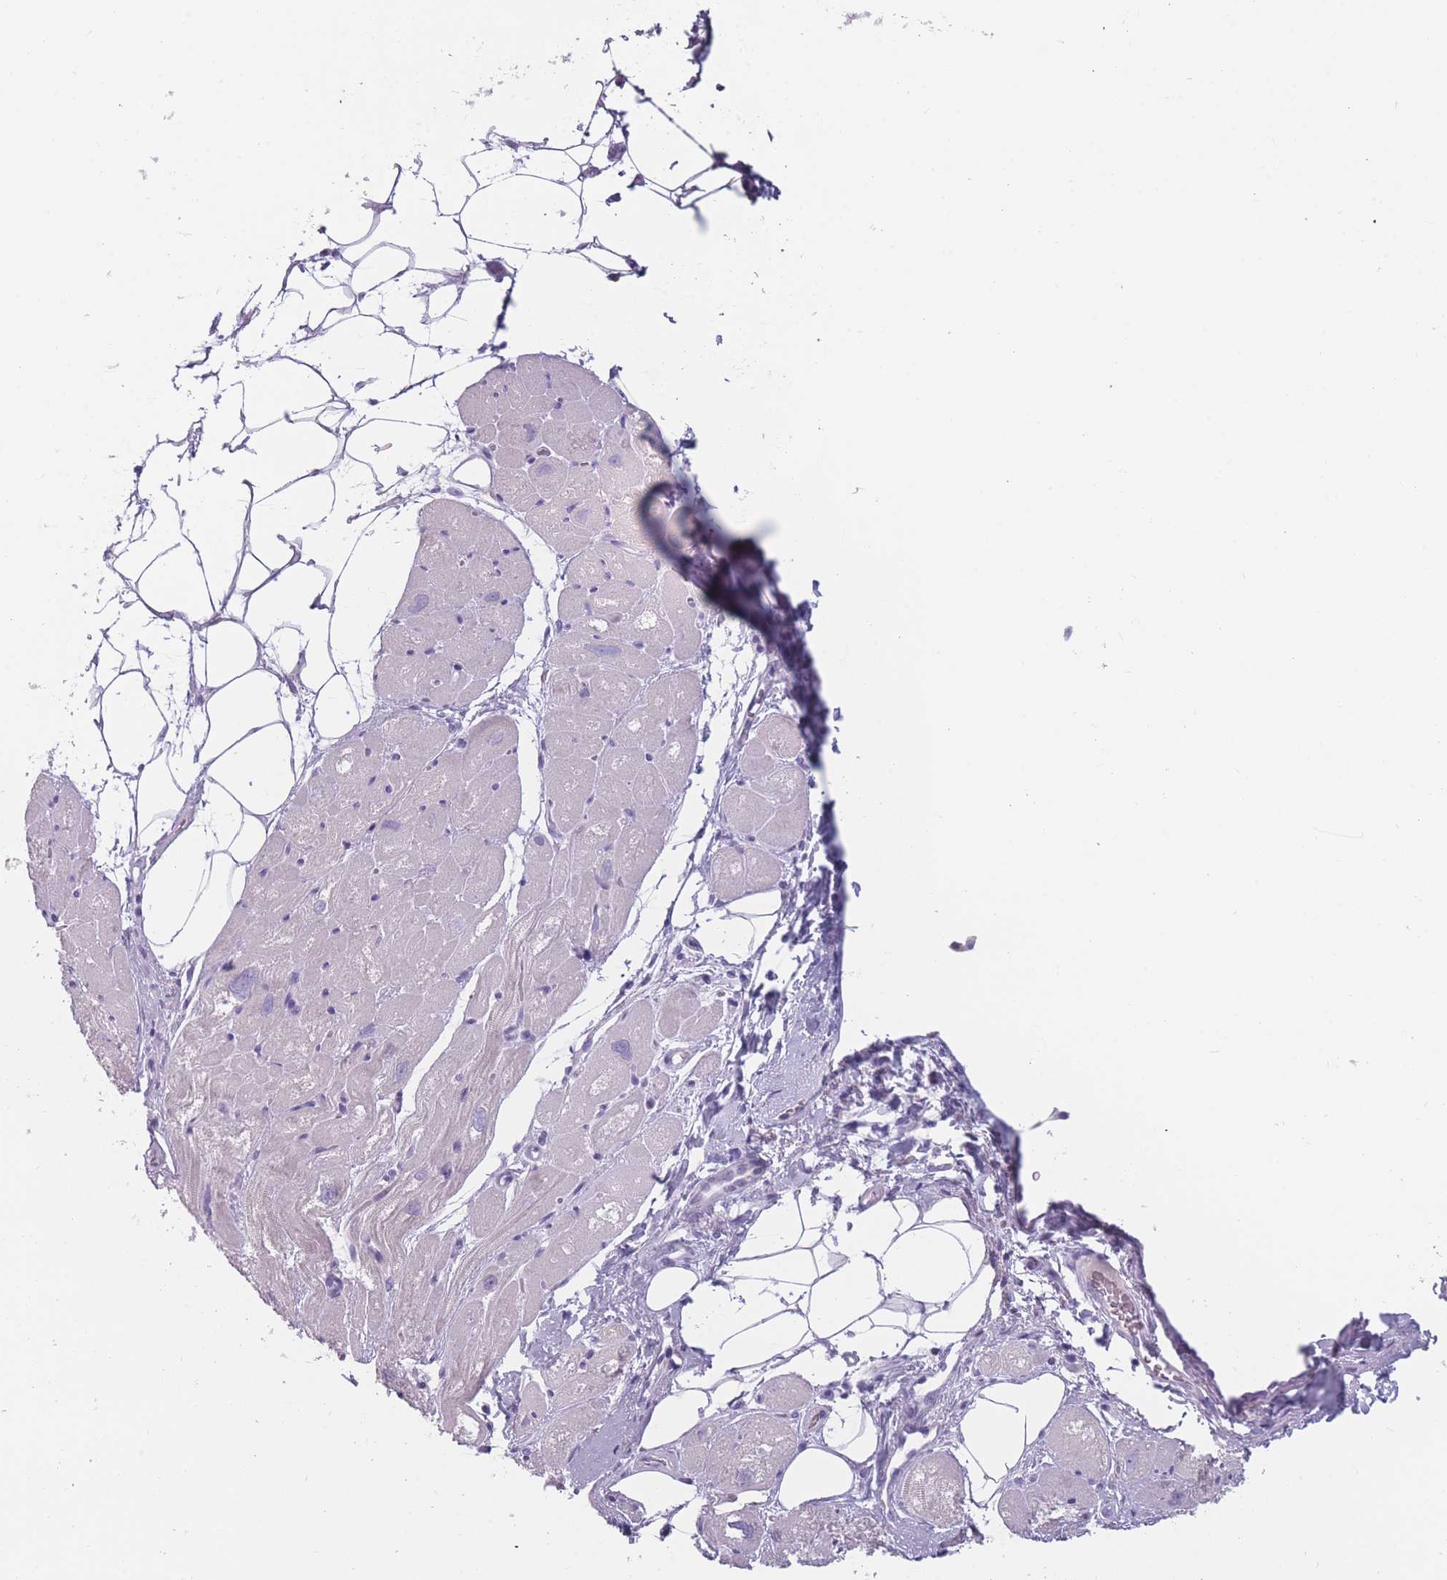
{"staining": {"intensity": "negative", "quantity": "none", "location": "none"}, "tissue": "heart muscle", "cell_type": "Cardiomyocytes", "image_type": "normal", "snomed": [{"axis": "morphology", "description": "Normal tissue, NOS"}, {"axis": "topography", "description": "Heart"}], "caption": "Protein analysis of benign heart muscle exhibits no significant staining in cardiomyocytes.", "gene": "PPFIA3", "patient": {"sex": "male", "age": 50}}